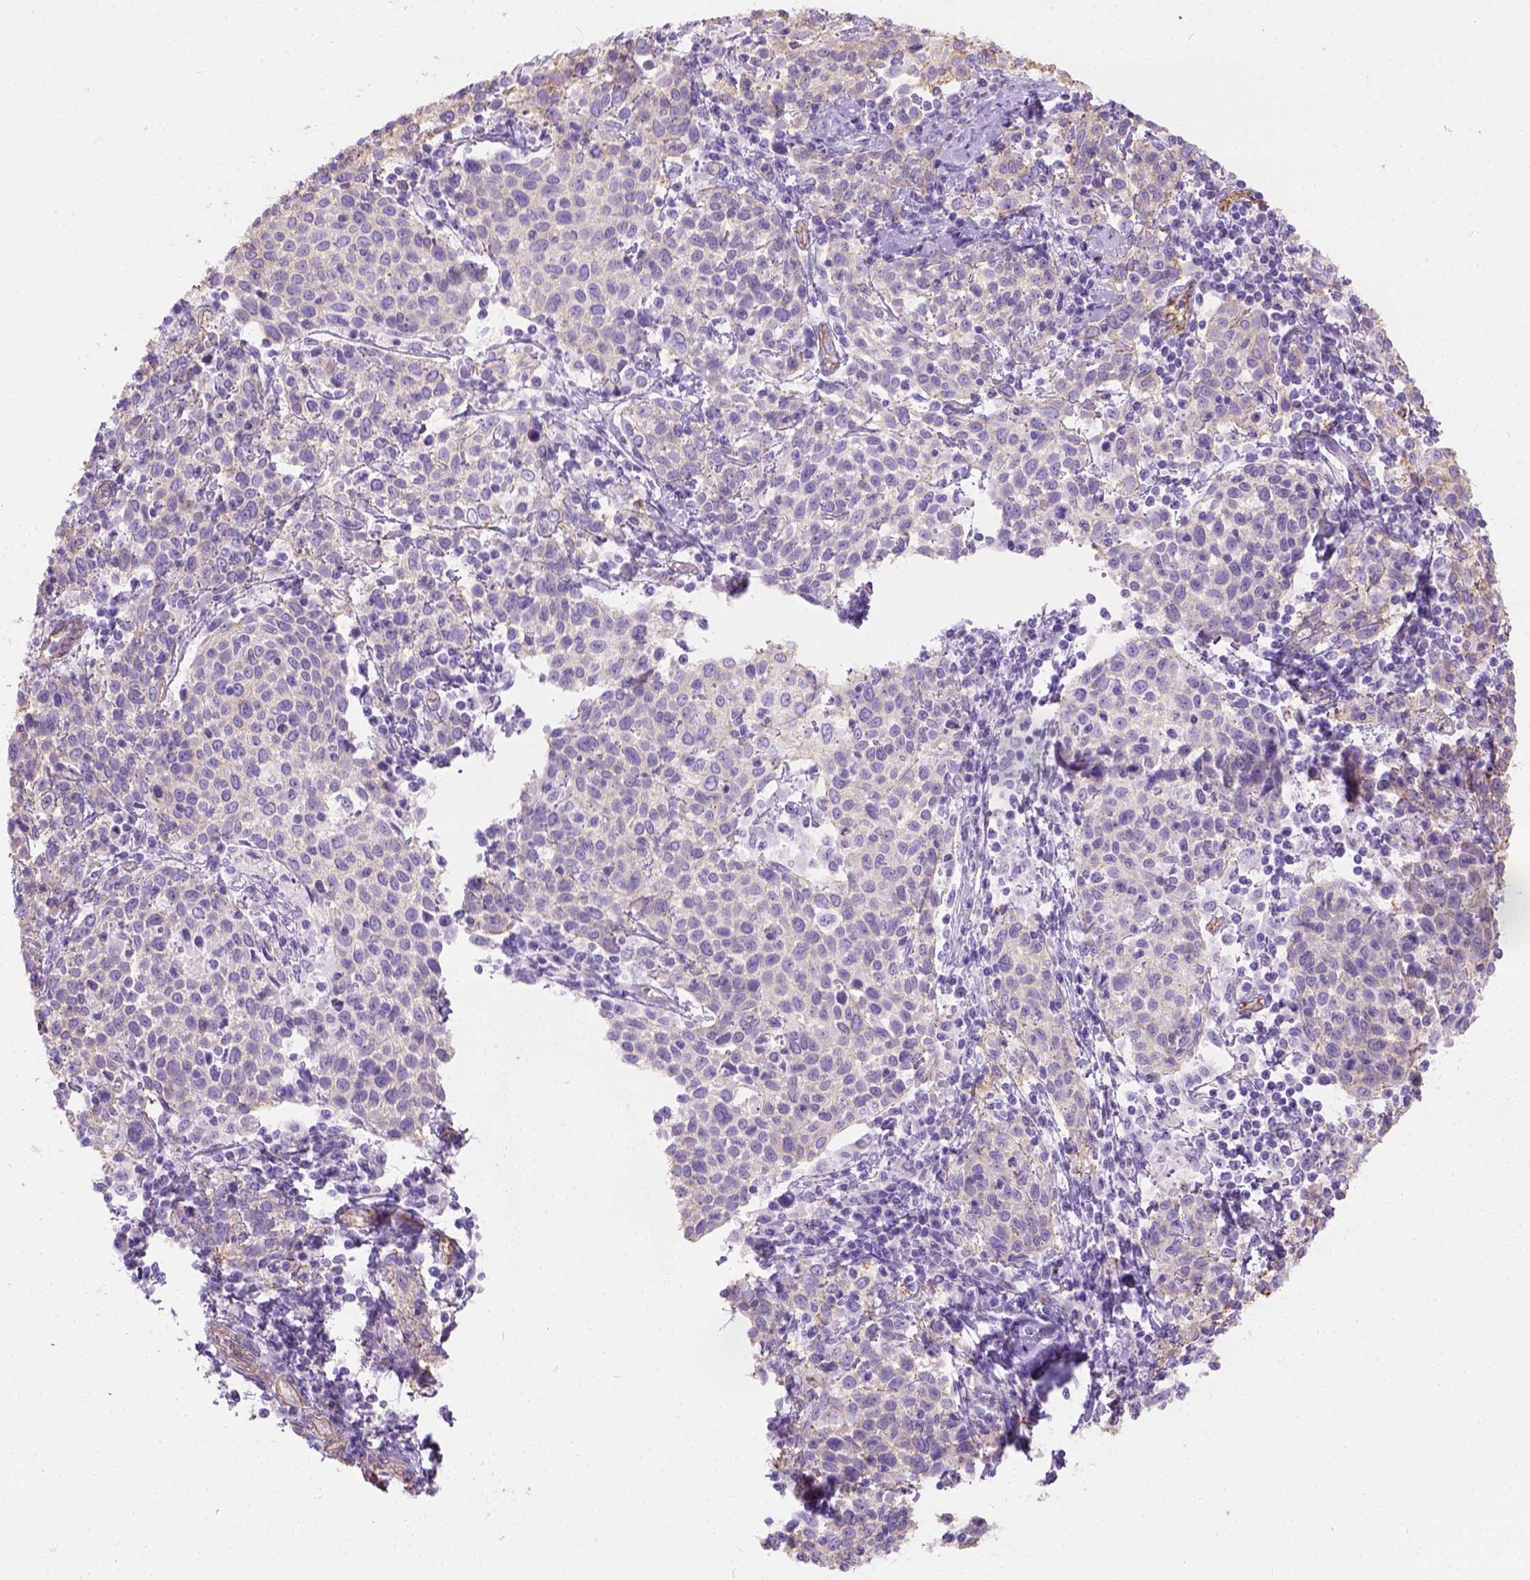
{"staining": {"intensity": "weak", "quantity": "25%-75%", "location": "cytoplasmic/membranous"}, "tissue": "cervical cancer", "cell_type": "Tumor cells", "image_type": "cancer", "snomed": [{"axis": "morphology", "description": "Squamous cell carcinoma, NOS"}, {"axis": "topography", "description": "Cervix"}], "caption": "The immunohistochemical stain highlights weak cytoplasmic/membranous positivity in tumor cells of squamous cell carcinoma (cervical) tissue.", "gene": "PHF7", "patient": {"sex": "female", "age": 61}}